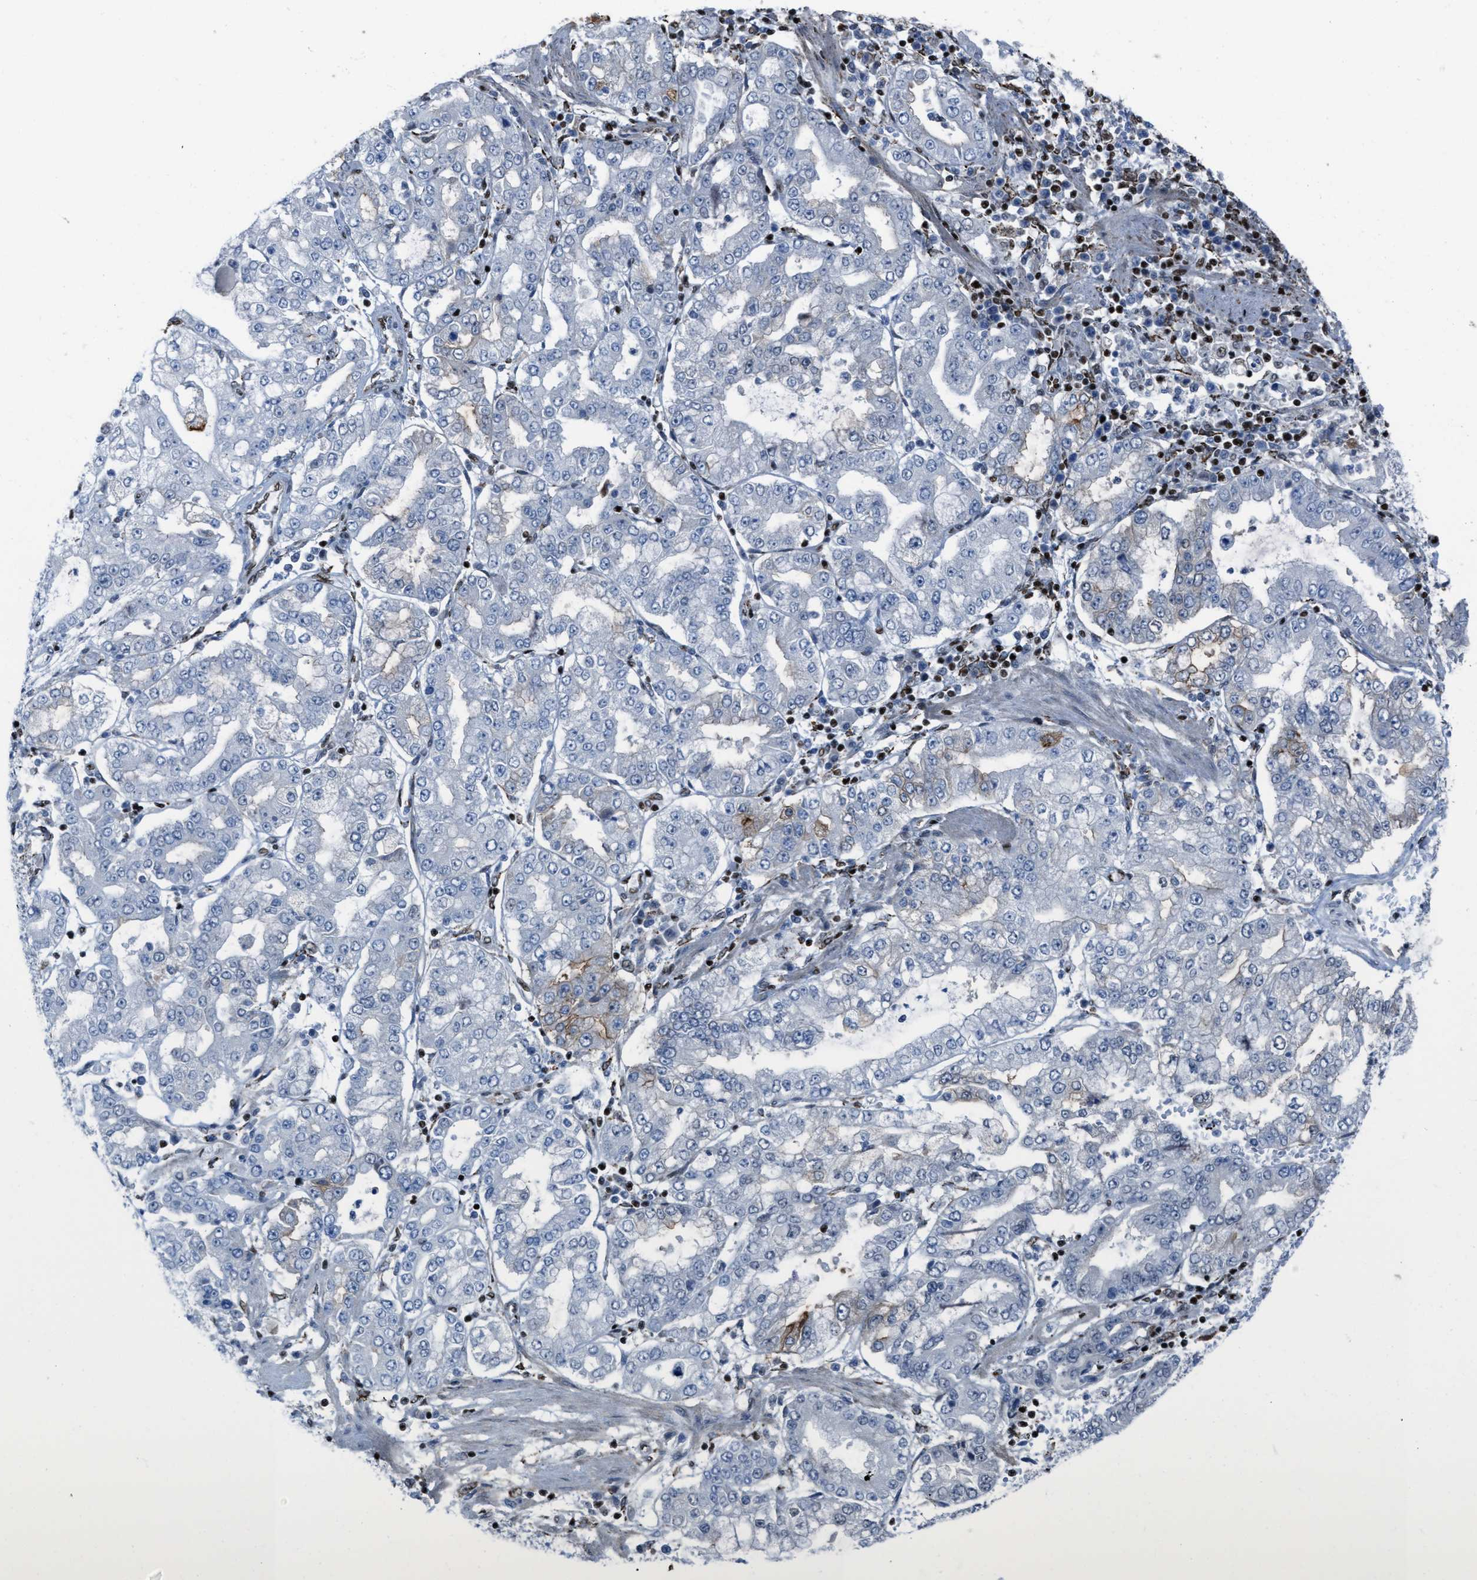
{"staining": {"intensity": "moderate", "quantity": "<25%", "location": "cytoplasmic/membranous"}, "tissue": "stomach cancer", "cell_type": "Tumor cells", "image_type": "cancer", "snomed": [{"axis": "morphology", "description": "Adenocarcinoma, NOS"}, {"axis": "topography", "description": "Stomach"}], "caption": "Immunohistochemistry (IHC) of human stomach cancer (adenocarcinoma) displays low levels of moderate cytoplasmic/membranous staining in about <25% of tumor cells.", "gene": "SLFN5", "patient": {"sex": "male", "age": 76}}